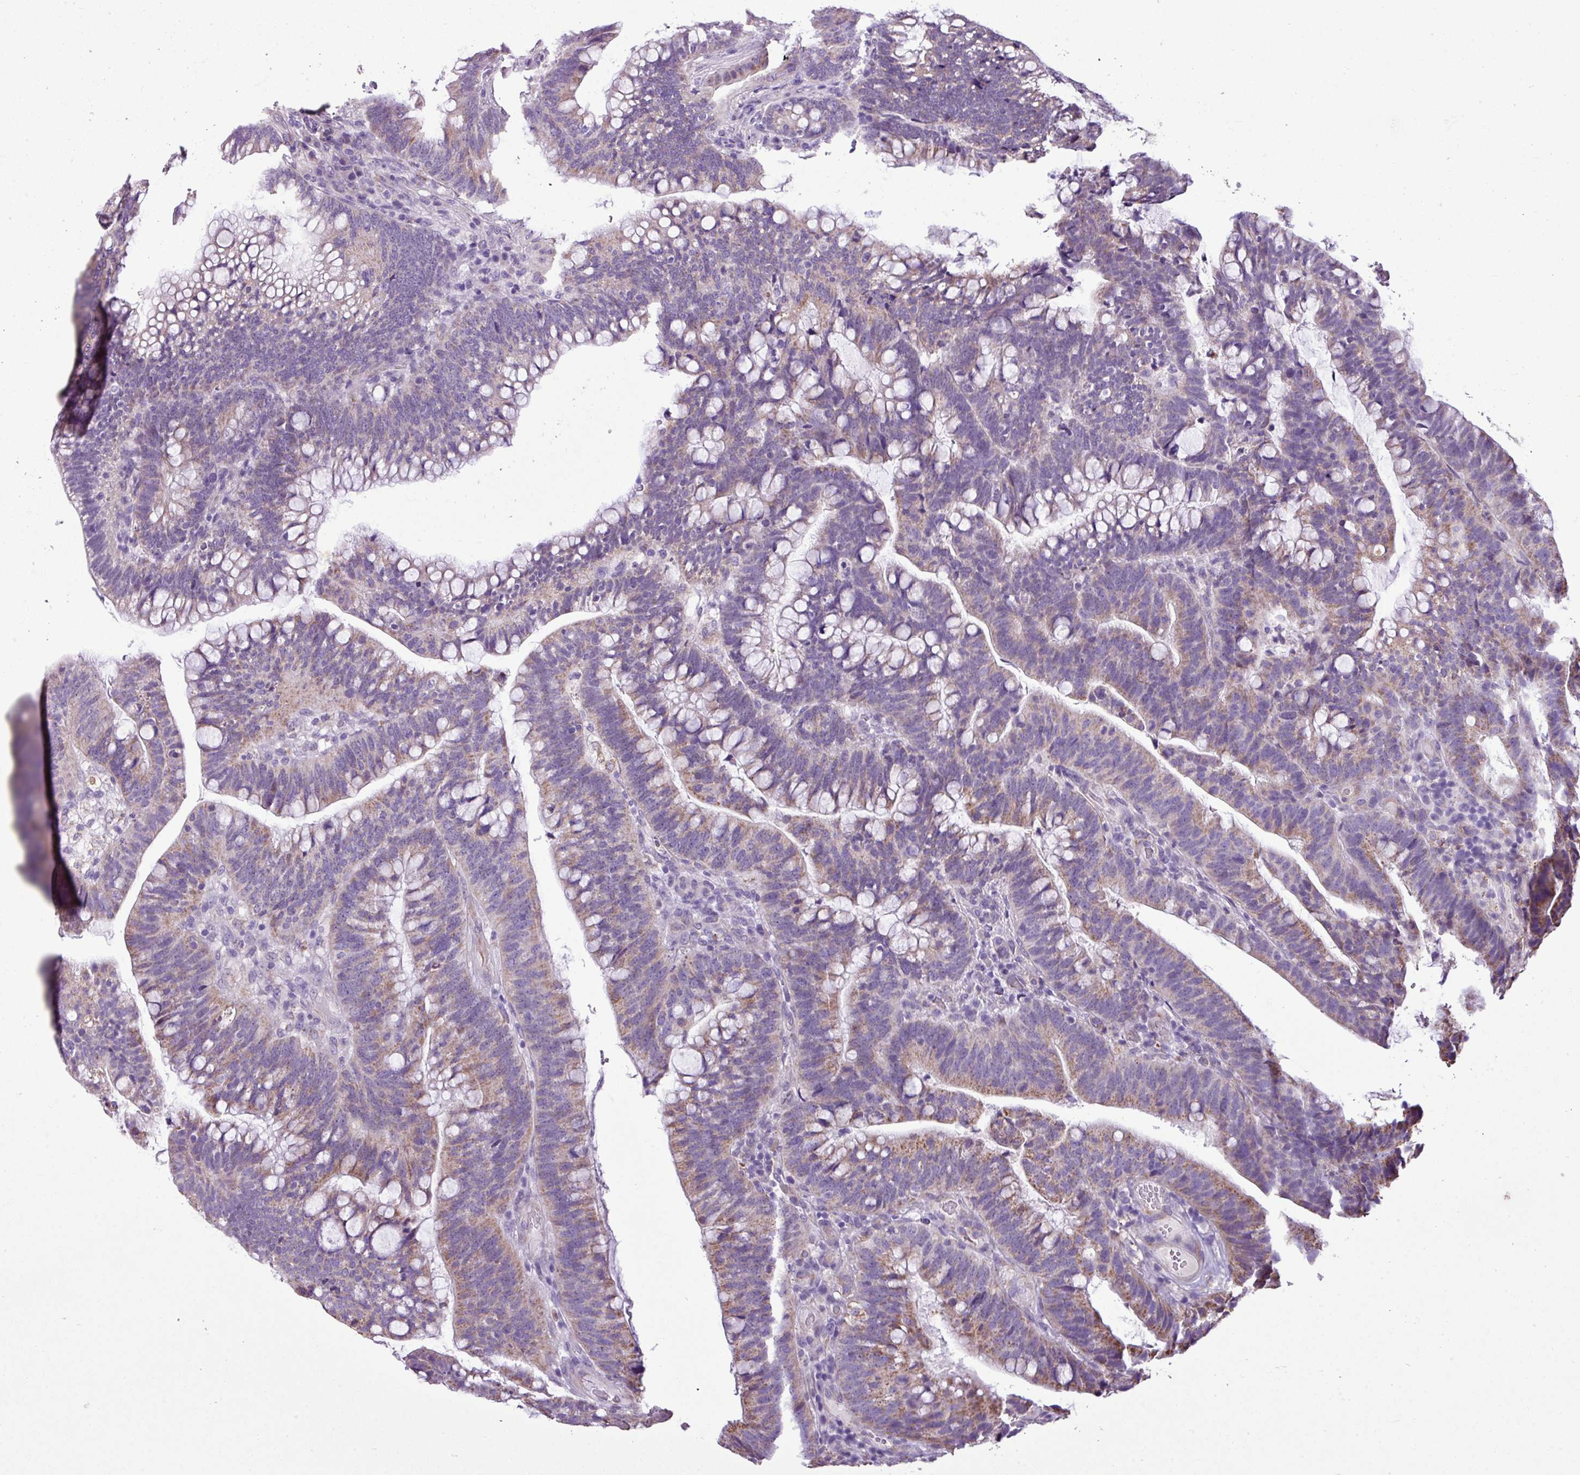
{"staining": {"intensity": "weak", "quantity": "25%-75%", "location": "cytoplasmic/membranous"}, "tissue": "colorectal cancer", "cell_type": "Tumor cells", "image_type": "cancer", "snomed": [{"axis": "morphology", "description": "Adenocarcinoma, NOS"}, {"axis": "topography", "description": "Colon"}], "caption": "Protein staining of colorectal cancer (adenocarcinoma) tissue demonstrates weak cytoplasmic/membranous staining in about 25%-75% of tumor cells.", "gene": "ALDH2", "patient": {"sex": "female", "age": 66}}